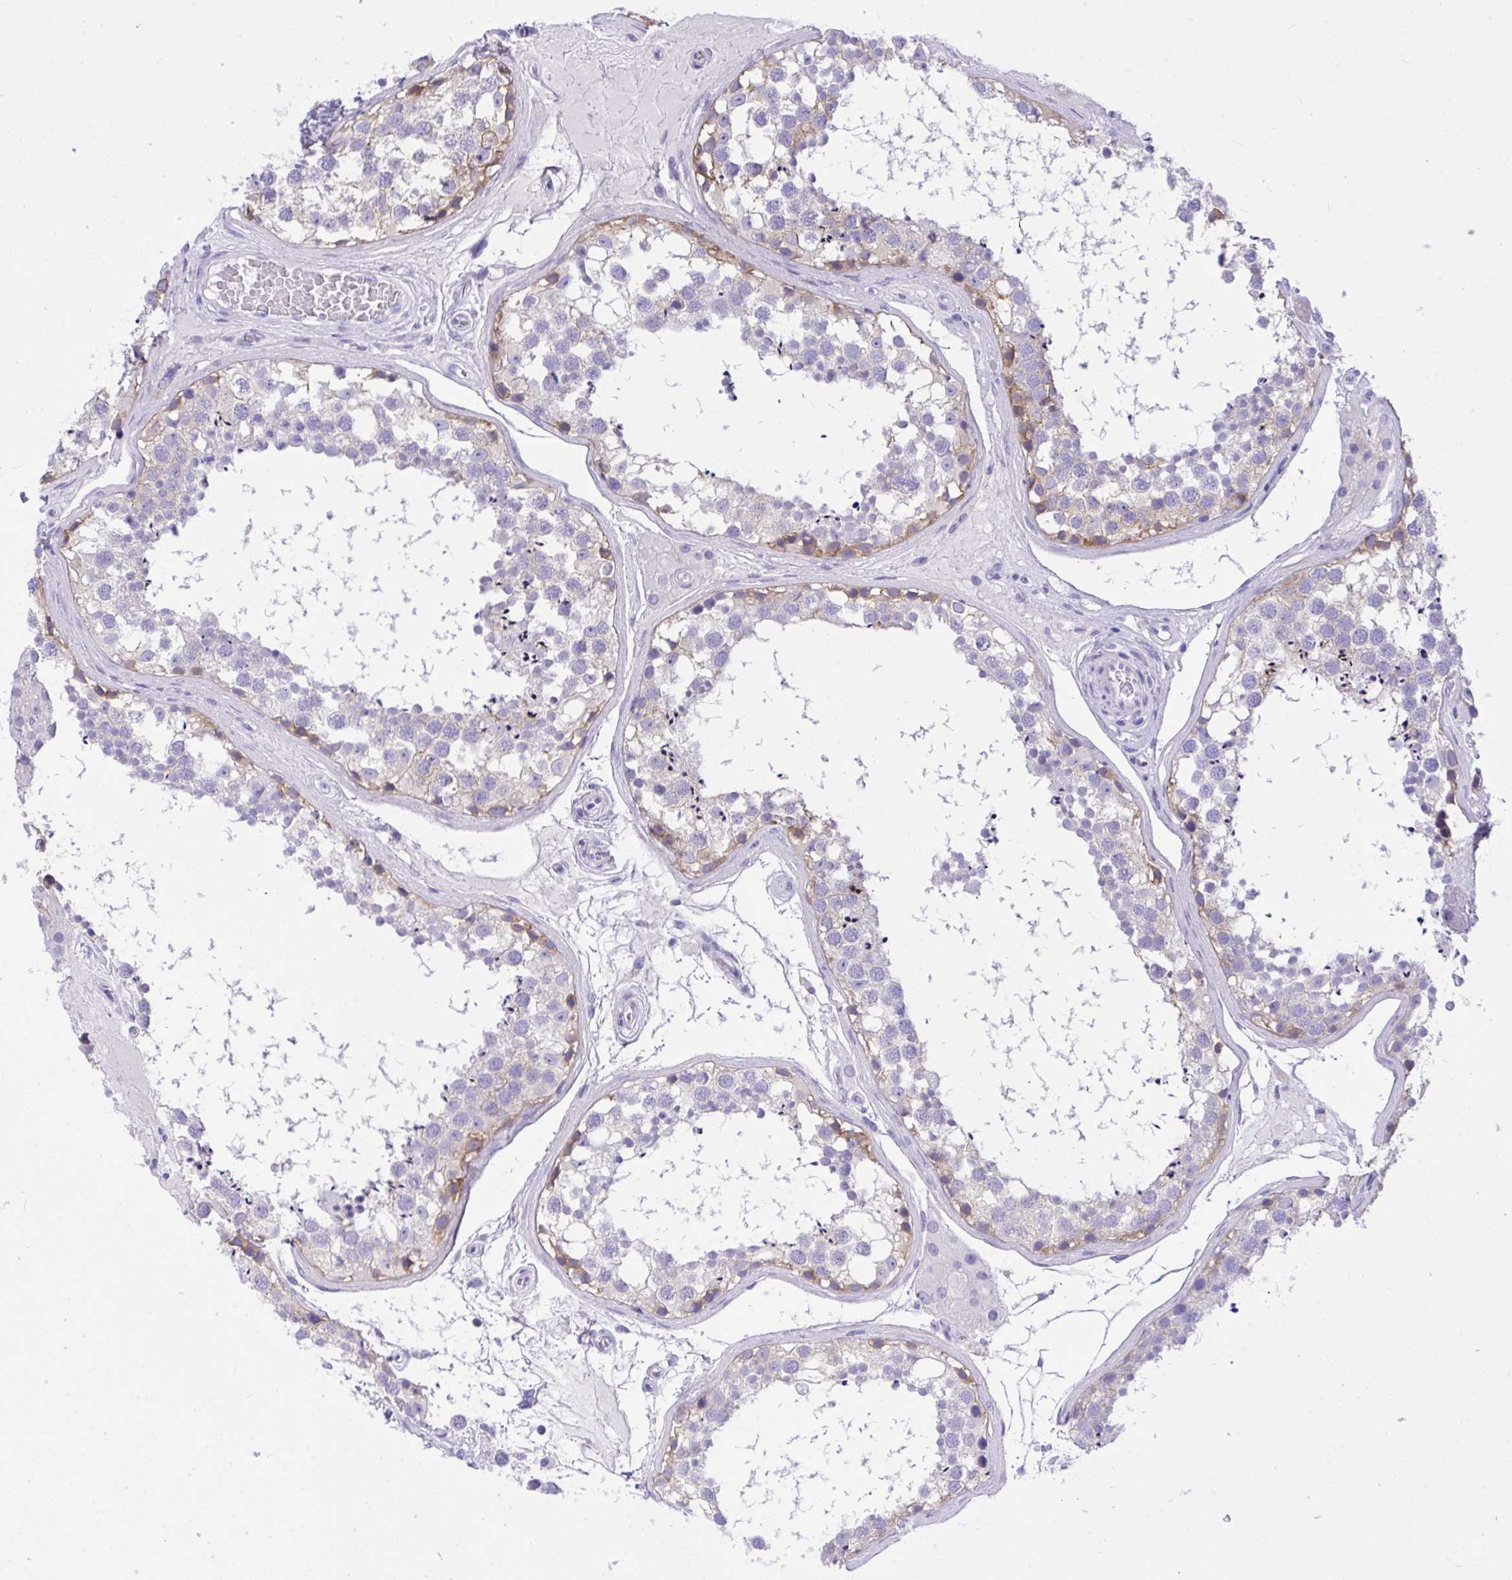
{"staining": {"intensity": "weak", "quantity": "<25%", "location": "cytoplasmic/membranous"}, "tissue": "testis", "cell_type": "Cells in seminiferous ducts", "image_type": "normal", "snomed": [{"axis": "morphology", "description": "Normal tissue, NOS"}, {"axis": "morphology", "description": "Seminoma, NOS"}, {"axis": "topography", "description": "Testis"}], "caption": "High magnification brightfield microscopy of benign testis stained with DAB (brown) and counterstained with hematoxylin (blue): cells in seminiferous ducts show no significant positivity. (DAB IHC with hematoxylin counter stain).", "gene": "TLN2", "patient": {"sex": "male", "age": 65}}